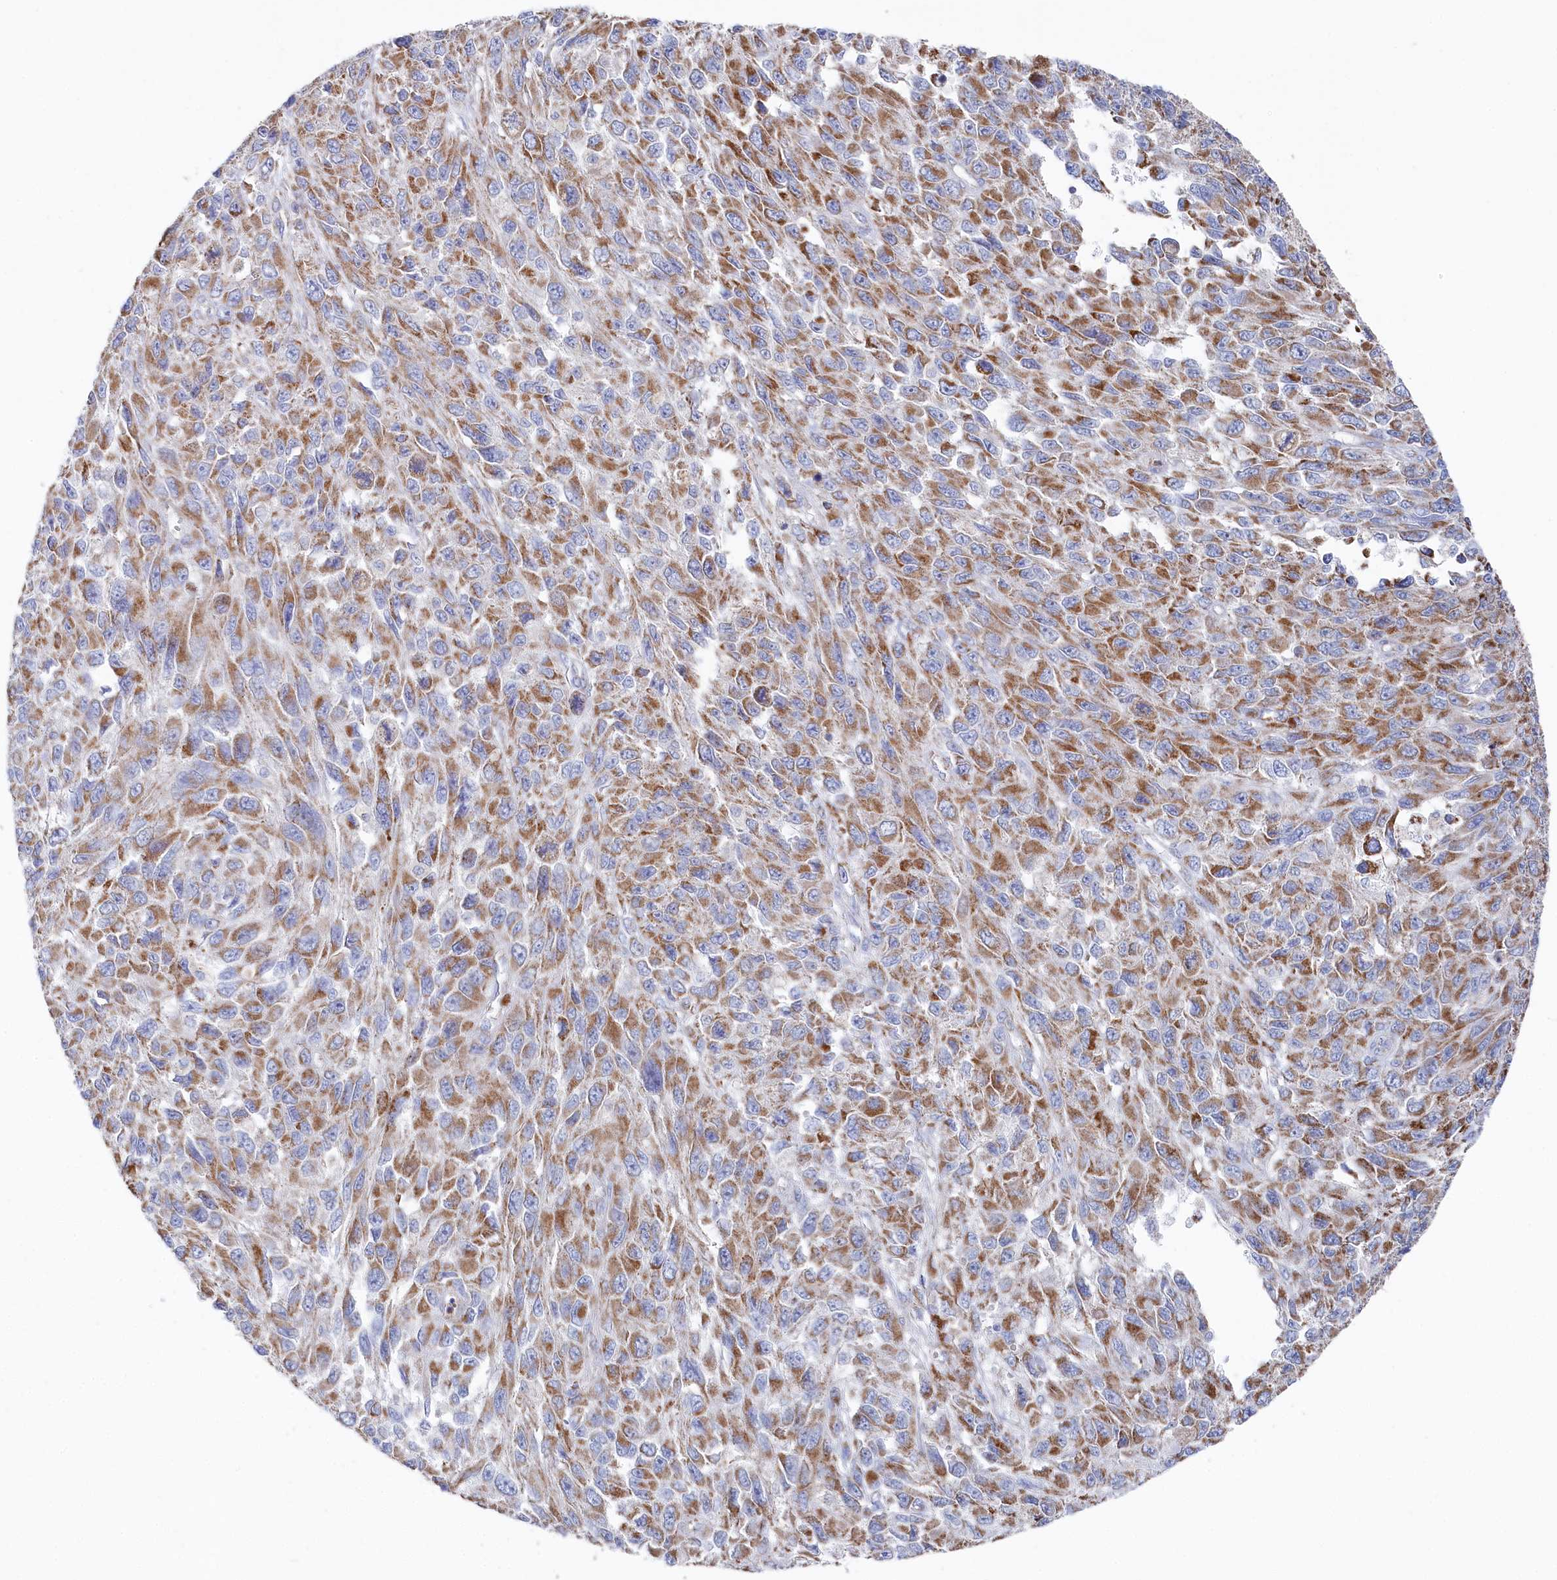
{"staining": {"intensity": "moderate", "quantity": ">75%", "location": "cytoplasmic/membranous"}, "tissue": "melanoma", "cell_type": "Tumor cells", "image_type": "cancer", "snomed": [{"axis": "morphology", "description": "Normal tissue, NOS"}, {"axis": "morphology", "description": "Malignant melanoma, NOS"}, {"axis": "topography", "description": "Skin"}], "caption": "Moderate cytoplasmic/membranous protein positivity is identified in approximately >75% of tumor cells in malignant melanoma.", "gene": "GLS2", "patient": {"sex": "female", "age": 96}}